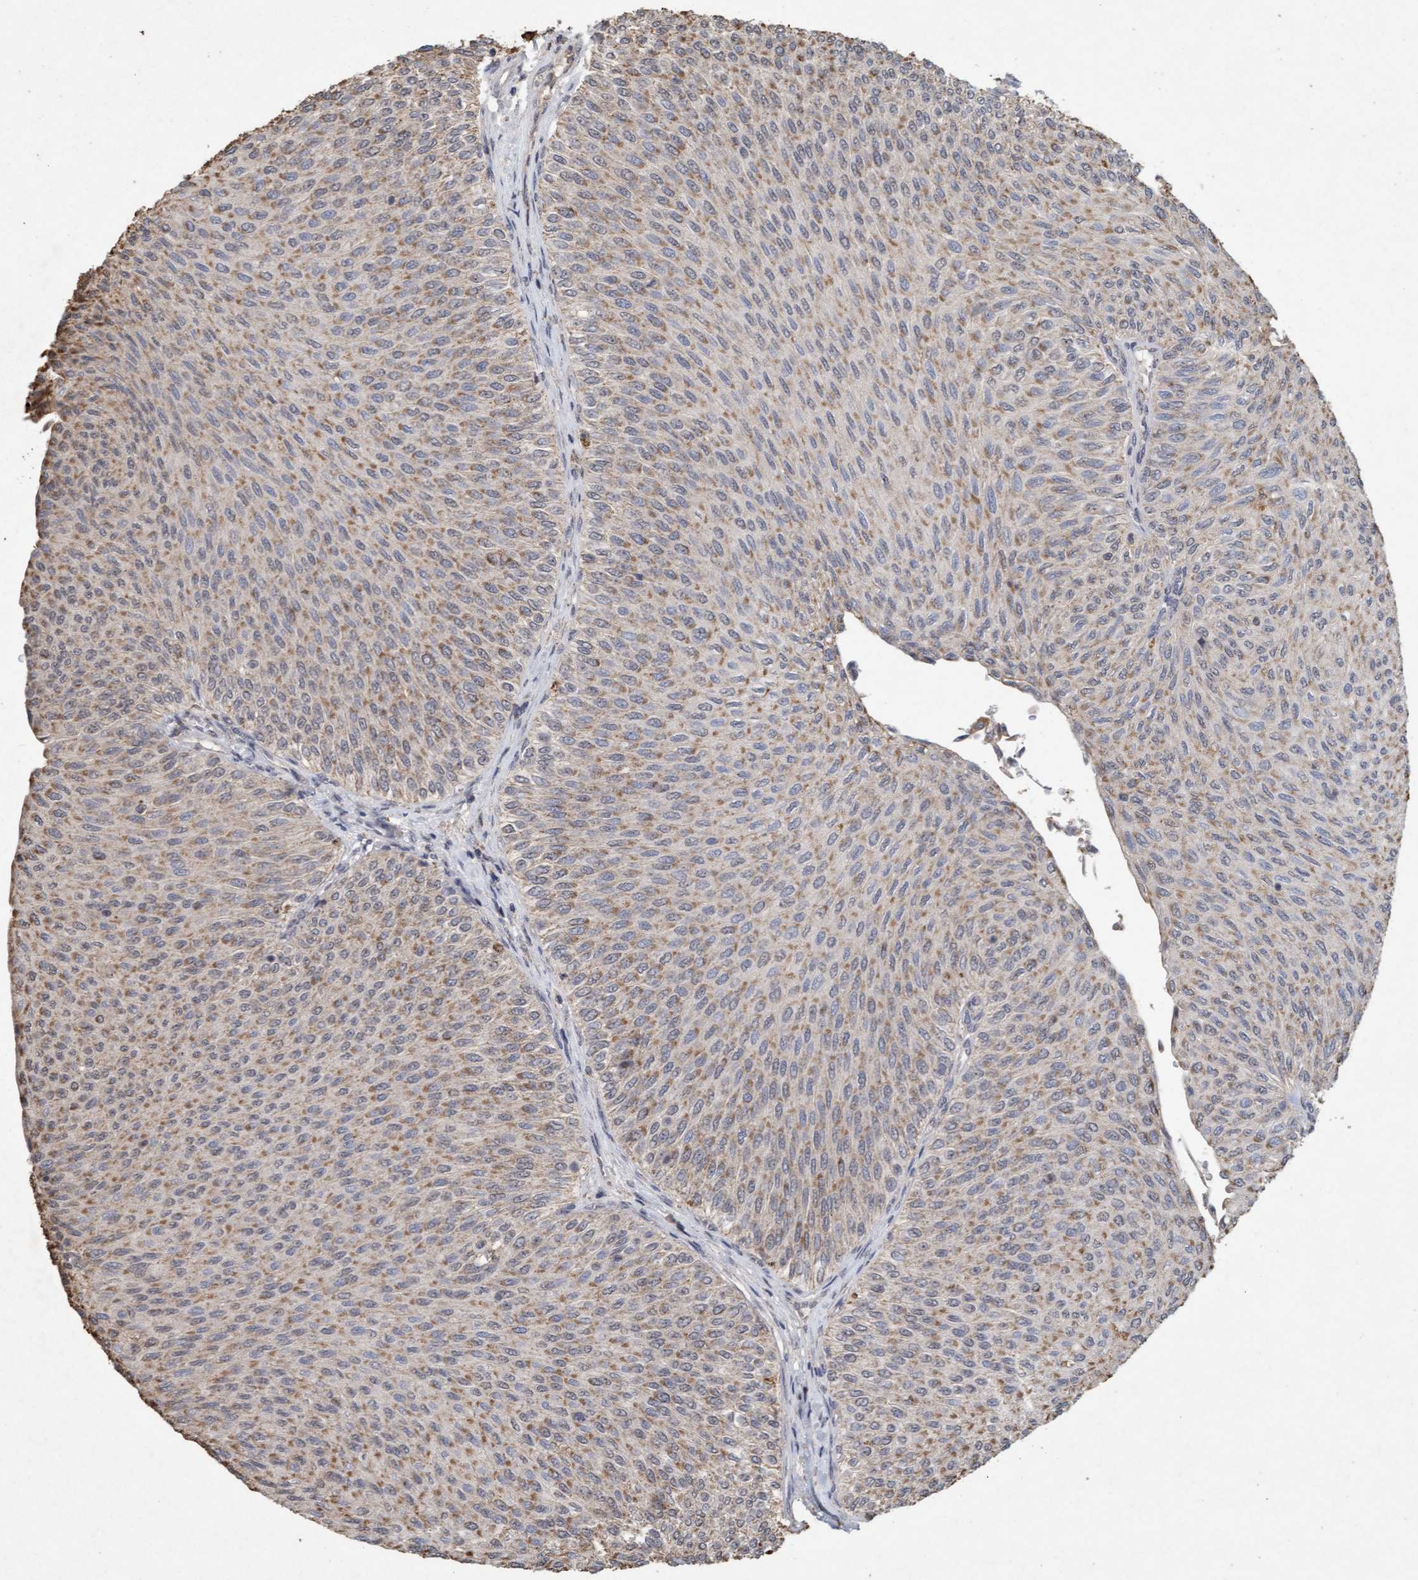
{"staining": {"intensity": "weak", "quantity": ">75%", "location": "cytoplasmic/membranous"}, "tissue": "urothelial cancer", "cell_type": "Tumor cells", "image_type": "cancer", "snomed": [{"axis": "morphology", "description": "Urothelial carcinoma, Low grade"}, {"axis": "topography", "description": "Urinary bladder"}], "caption": "Approximately >75% of tumor cells in urothelial cancer reveal weak cytoplasmic/membranous protein expression as visualized by brown immunohistochemical staining.", "gene": "VSIG8", "patient": {"sex": "male", "age": 78}}